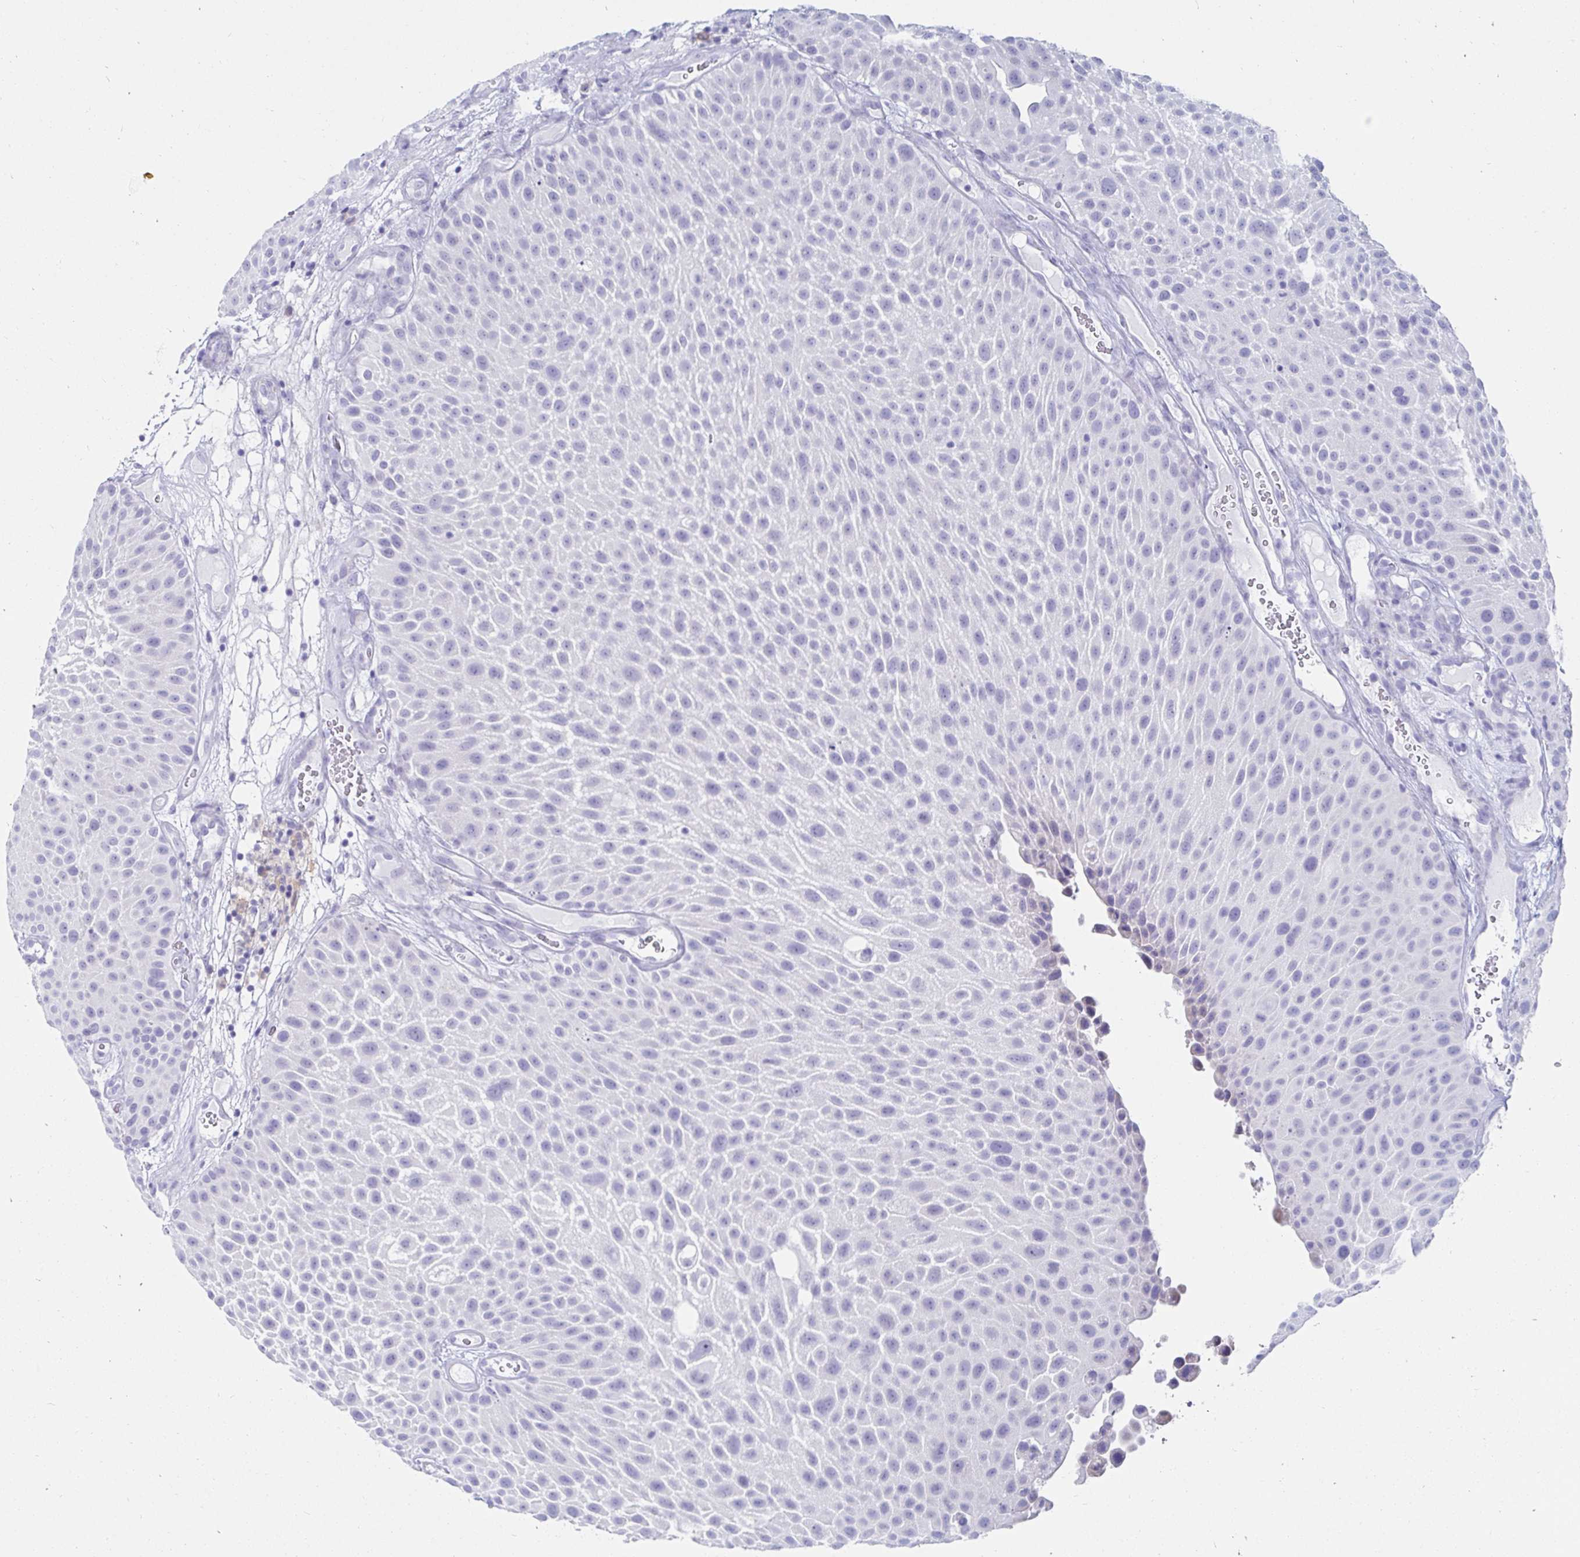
{"staining": {"intensity": "negative", "quantity": "none", "location": "none"}, "tissue": "urothelial cancer", "cell_type": "Tumor cells", "image_type": "cancer", "snomed": [{"axis": "morphology", "description": "Urothelial carcinoma, Low grade"}, {"axis": "topography", "description": "Urinary bladder"}], "caption": "Immunohistochemical staining of urothelial cancer exhibits no significant positivity in tumor cells.", "gene": "C4orf17", "patient": {"sex": "male", "age": 72}}